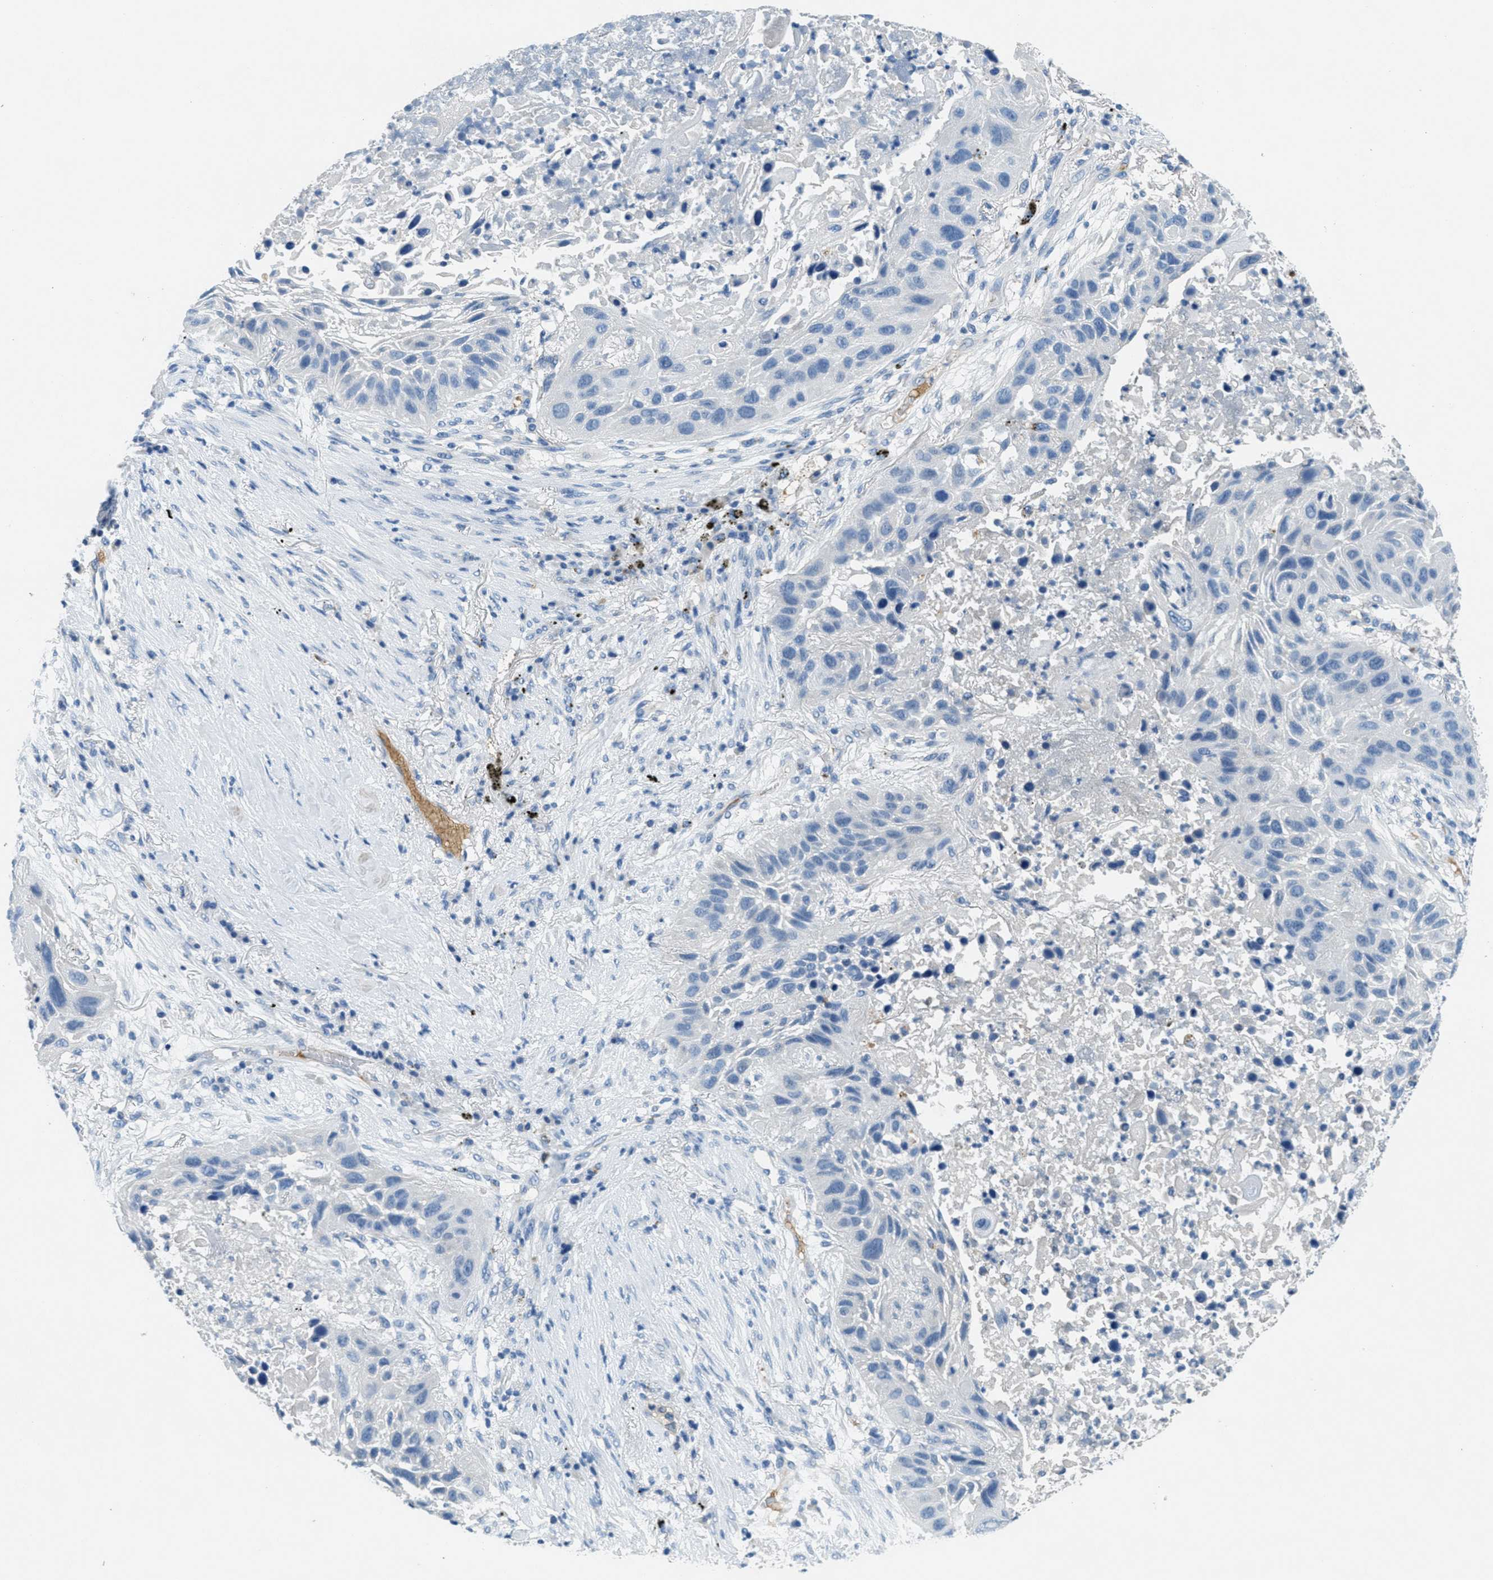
{"staining": {"intensity": "negative", "quantity": "none", "location": "none"}, "tissue": "lung cancer", "cell_type": "Tumor cells", "image_type": "cancer", "snomed": [{"axis": "morphology", "description": "Squamous cell carcinoma, NOS"}, {"axis": "topography", "description": "Lung"}], "caption": "An immunohistochemistry histopathology image of lung cancer (squamous cell carcinoma) is shown. There is no staining in tumor cells of lung cancer (squamous cell carcinoma).", "gene": "A2M", "patient": {"sex": "male", "age": 57}}